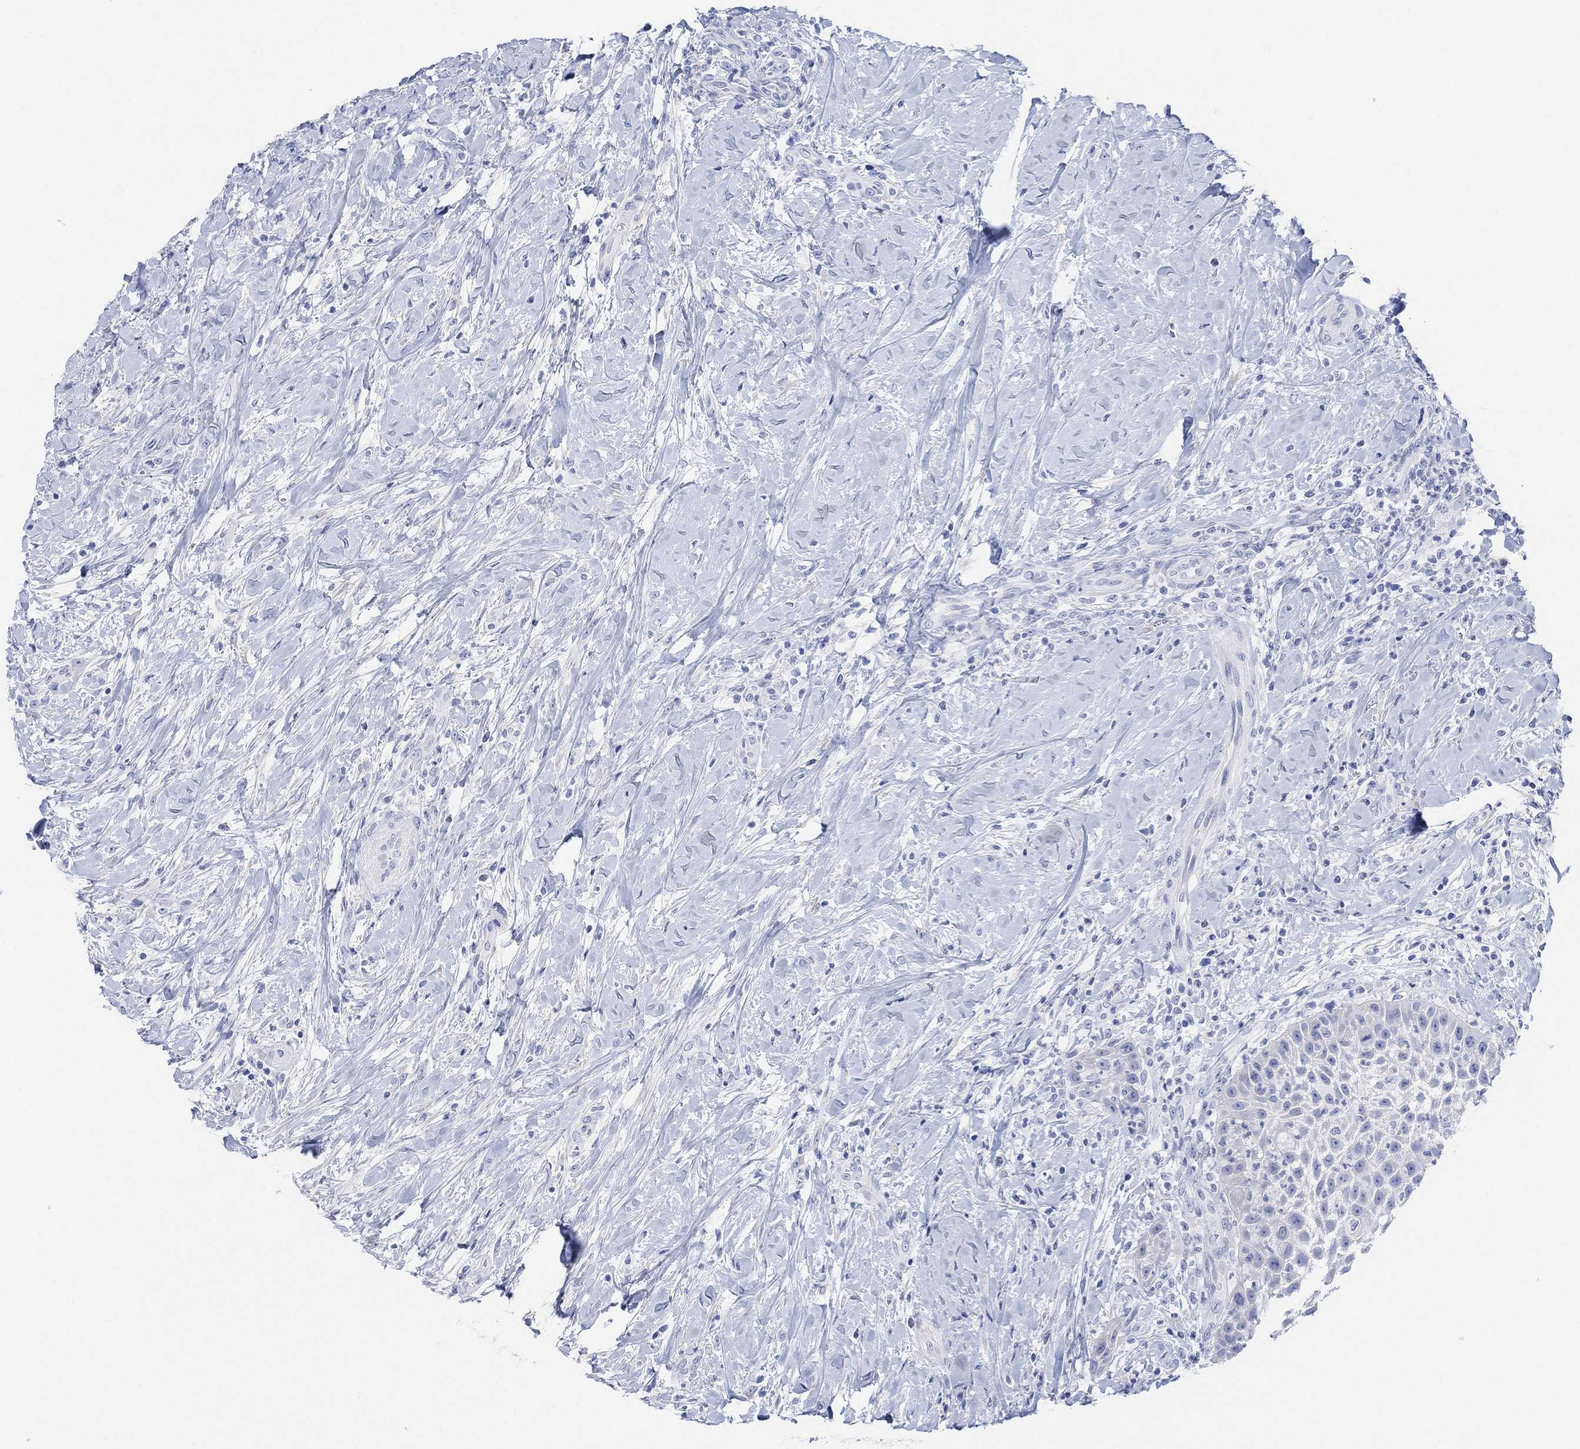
{"staining": {"intensity": "negative", "quantity": "none", "location": "none"}, "tissue": "head and neck cancer", "cell_type": "Tumor cells", "image_type": "cancer", "snomed": [{"axis": "morphology", "description": "Squamous cell carcinoma, NOS"}, {"axis": "topography", "description": "Head-Neck"}], "caption": "This is an IHC micrograph of human squamous cell carcinoma (head and neck). There is no staining in tumor cells.", "gene": "GNG13", "patient": {"sex": "male", "age": 69}}